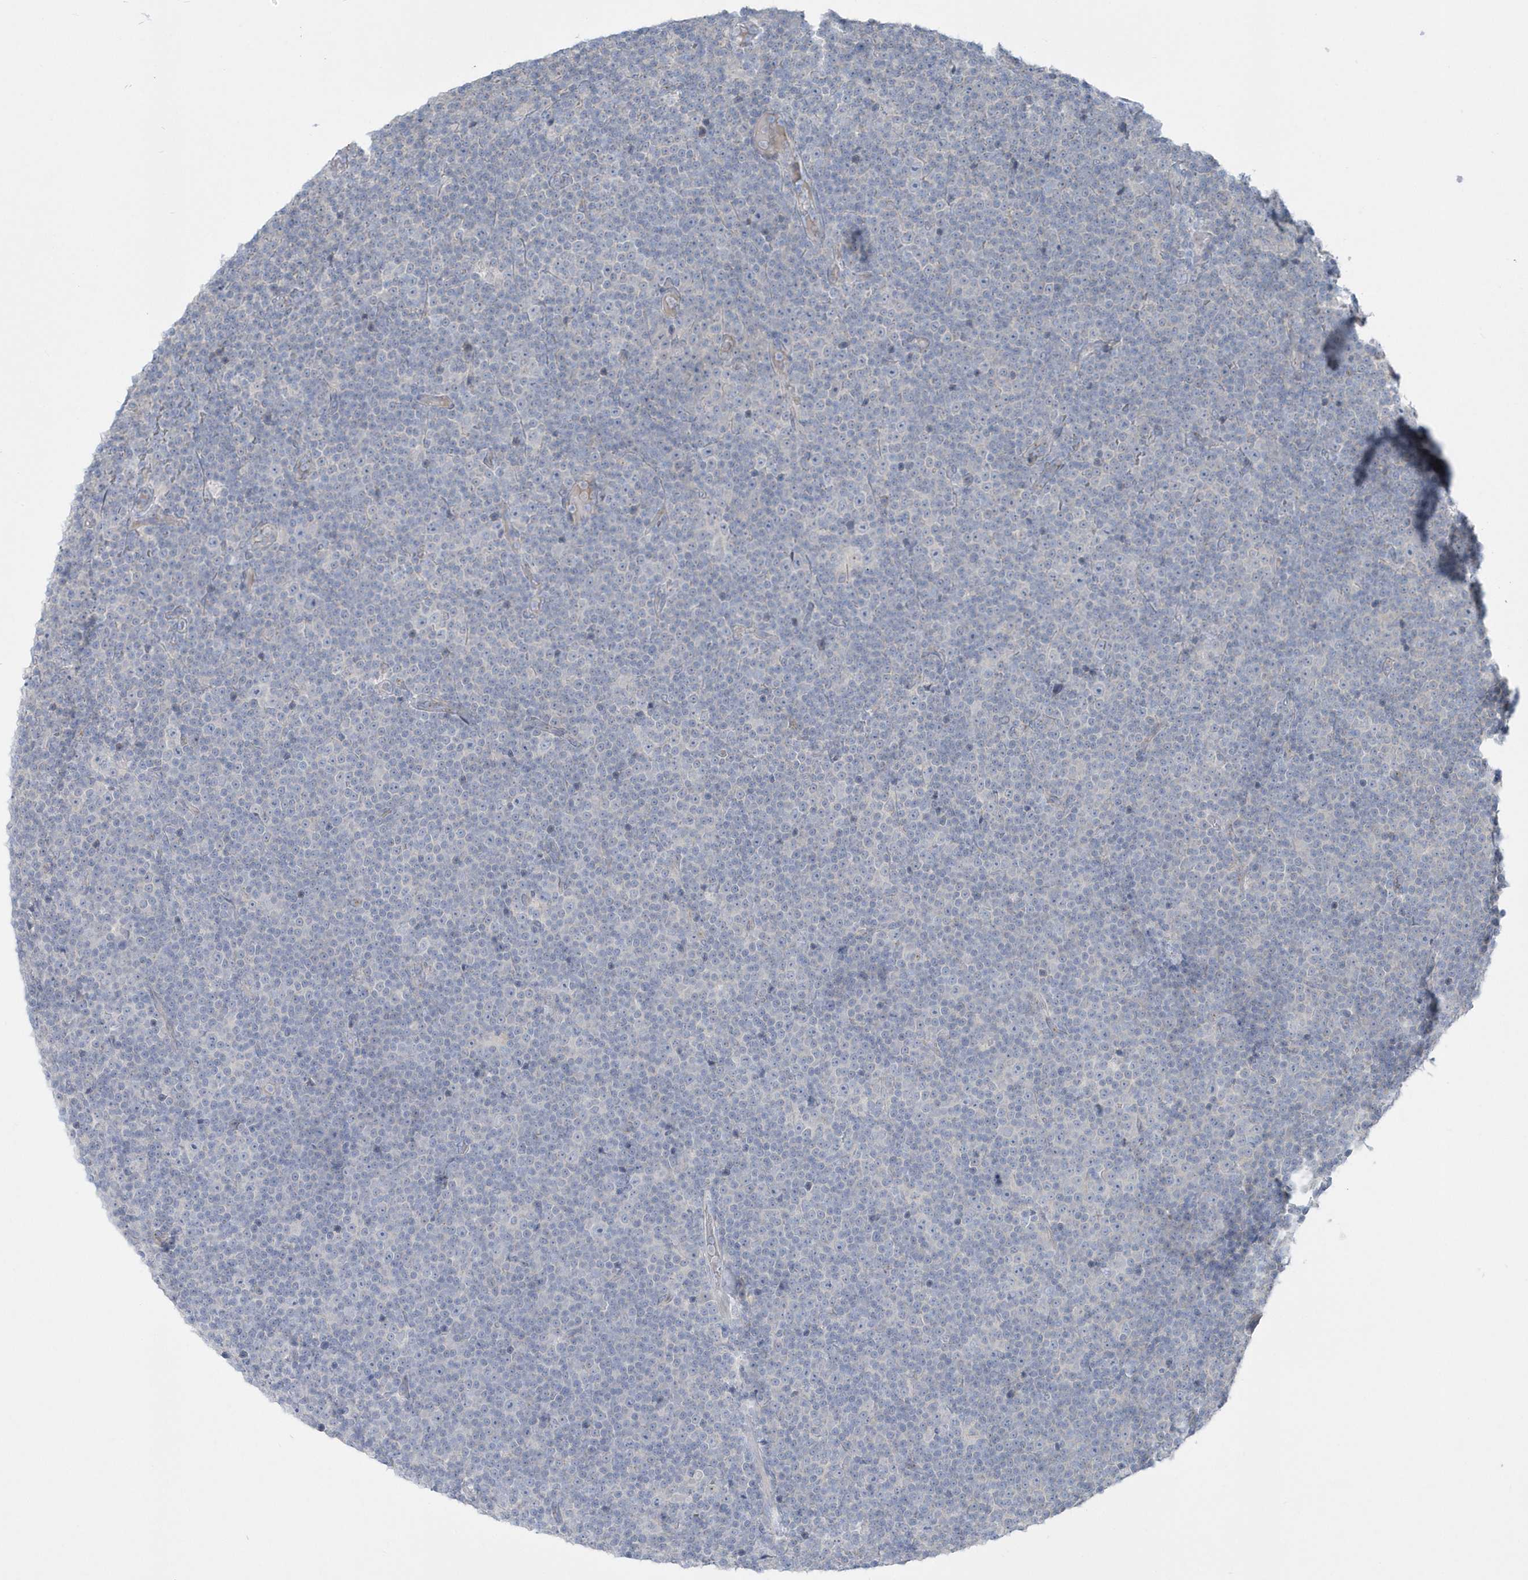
{"staining": {"intensity": "negative", "quantity": "none", "location": "none"}, "tissue": "lymphoma", "cell_type": "Tumor cells", "image_type": "cancer", "snomed": [{"axis": "morphology", "description": "Malignant lymphoma, non-Hodgkin's type, Low grade"}, {"axis": "topography", "description": "Lymph node"}], "caption": "Immunohistochemistry (IHC) photomicrograph of low-grade malignant lymphoma, non-Hodgkin's type stained for a protein (brown), which displays no expression in tumor cells. (Stains: DAB (3,3'-diaminobenzidine) IHC with hematoxylin counter stain, Microscopy: brightfield microscopy at high magnification).", "gene": "SEMA3D", "patient": {"sex": "female", "age": 67}}